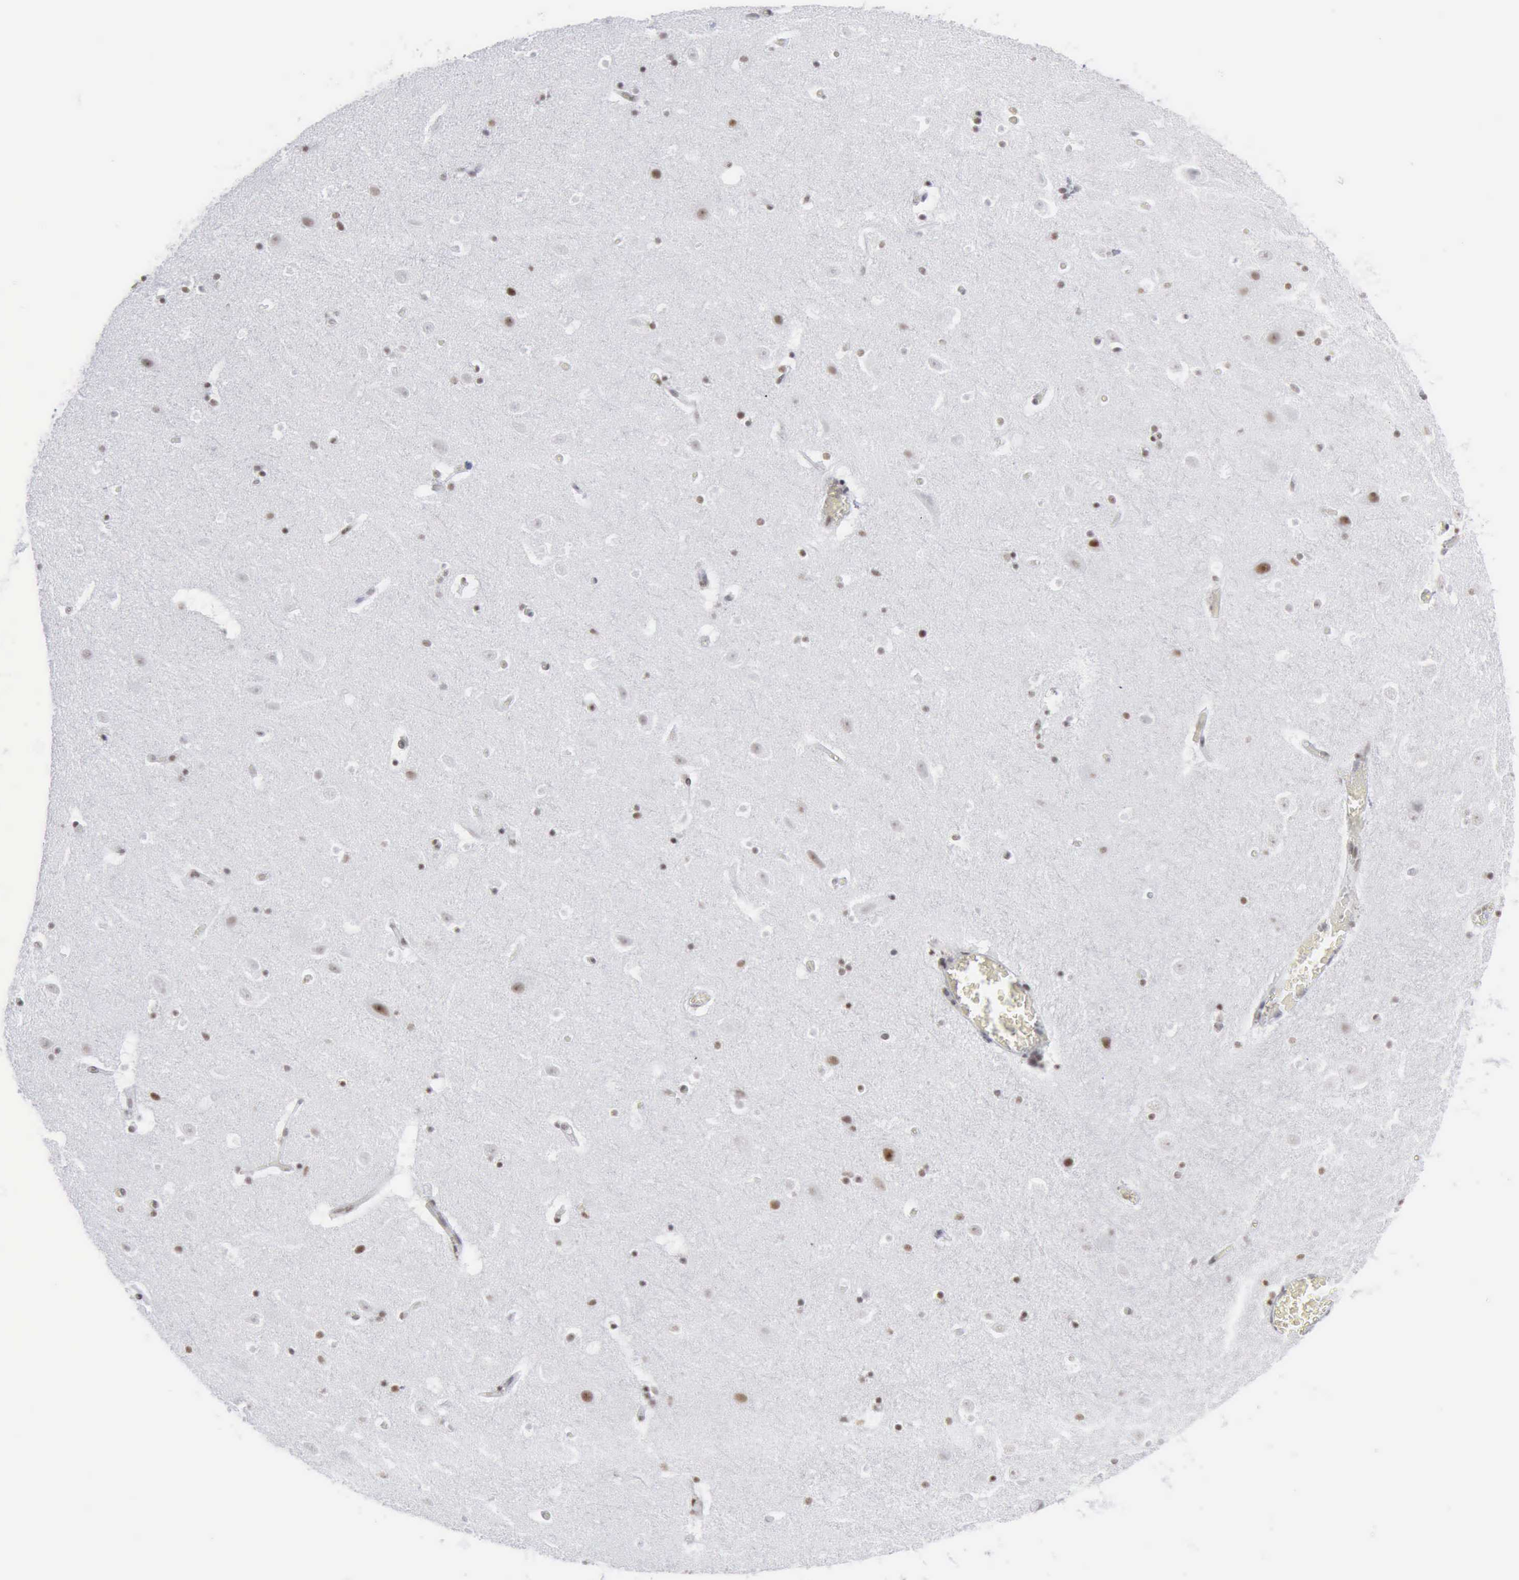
{"staining": {"intensity": "weak", "quantity": "25%-75%", "location": "nuclear"}, "tissue": "hippocampus", "cell_type": "Glial cells", "image_type": "normal", "snomed": [{"axis": "morphology", "description": "Normal tissue, NOS"}, {"axis": "topography", "description": "Hippocampus"}], "caption": "IHC of benign hippocampus exhibits low levels of weak nuclear expression in approximately 25%-75% of glial cells. (DAB IHC with brightfield microscopy, high magnification).", "gene": "XPA", "patient": {"sex": "male", "age": 45}}